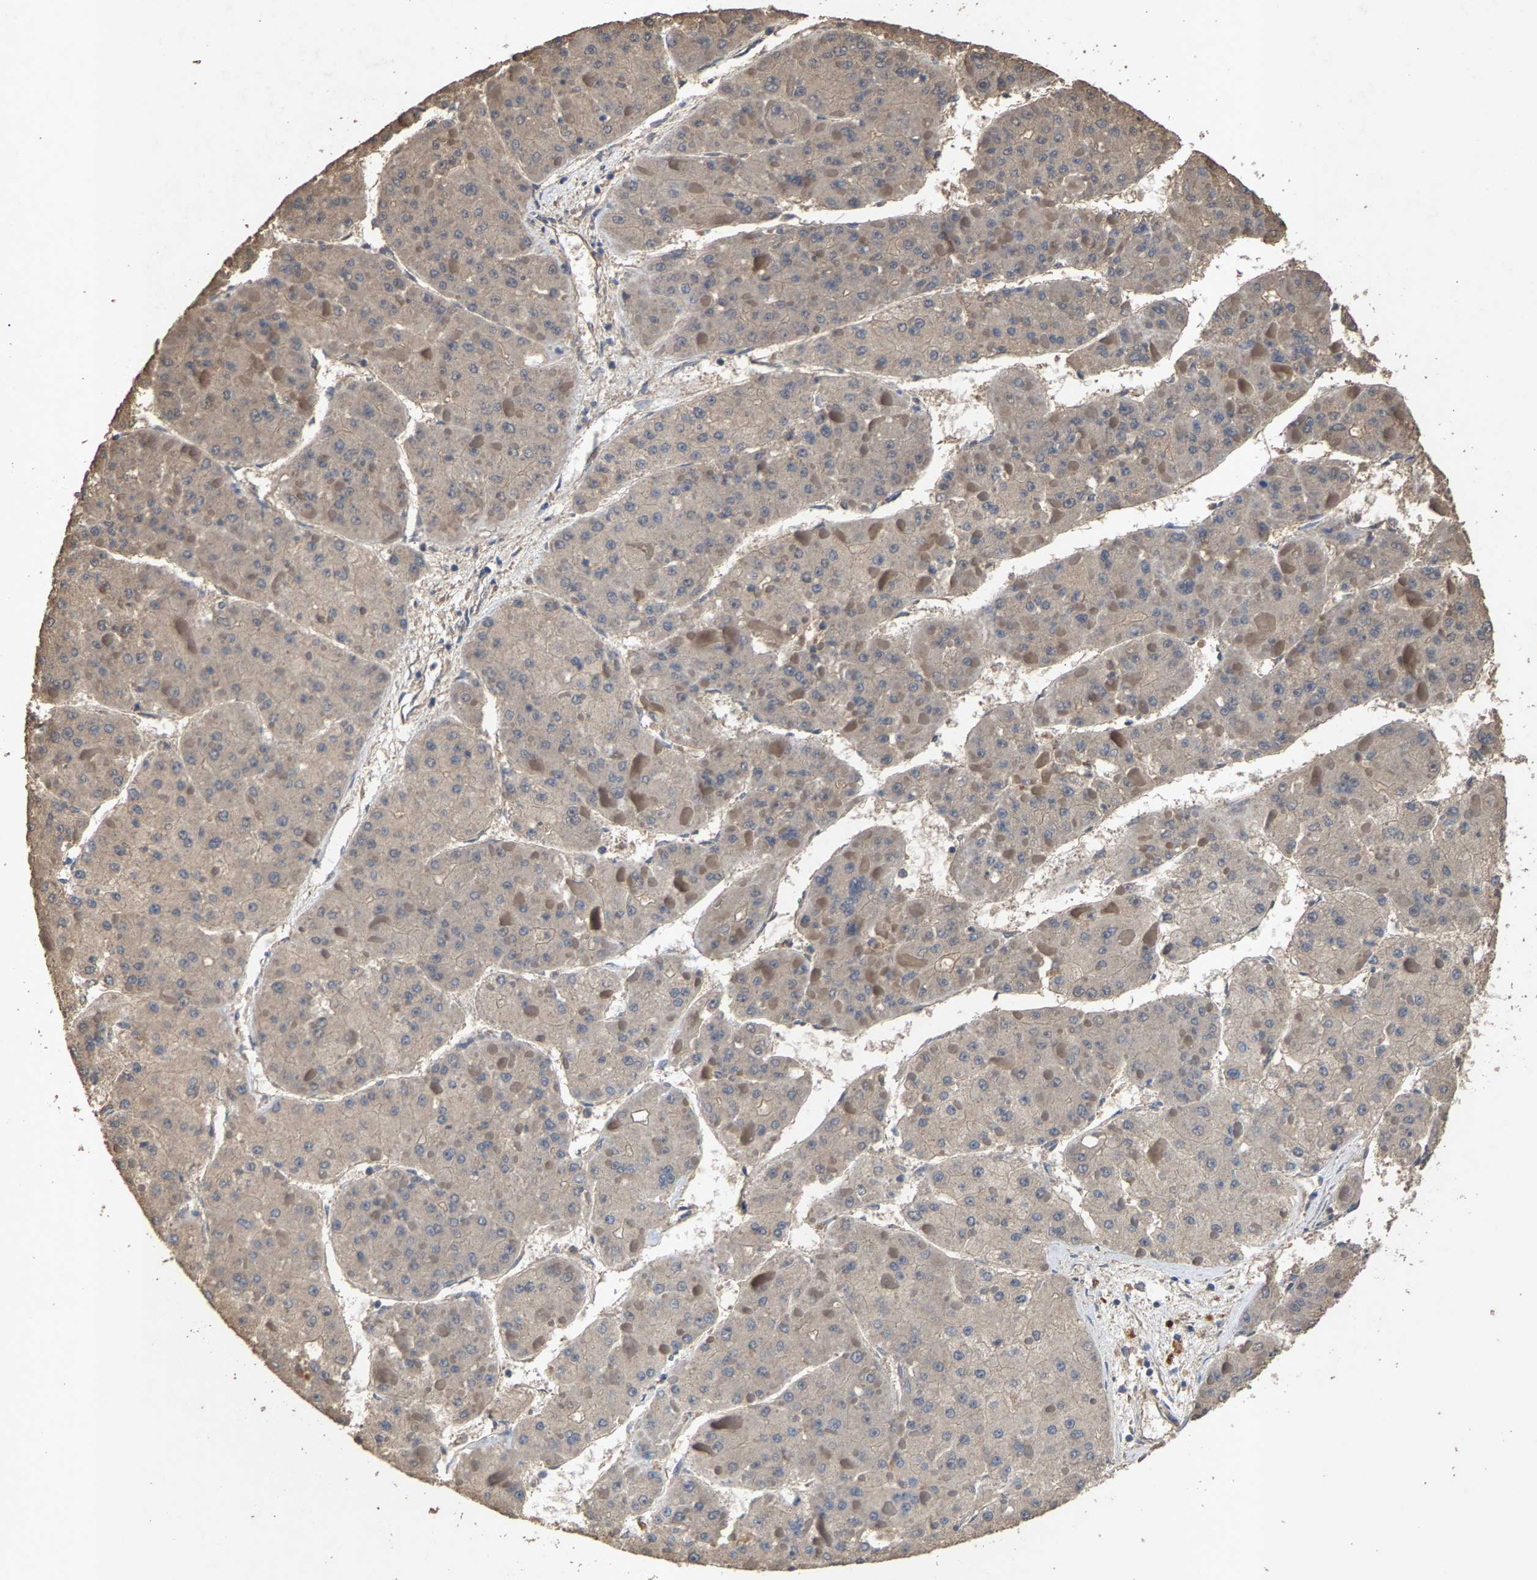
{"staining": {"intensity": "weak", "quantity": "<25%", "location": "cytoplasmic/membranous"}, "tissue": "liver cancer", "cell_type": "Tumor cells", "image_type": "cancer", "snomed": [{"axis": "morphology", "description": "Carcinoma, Hepatocellular, NOS"}, {"axis": "topography", "description": "Liver"}], "caption": "There is no significant positivity in tumor cells of hepatocellular carcinoma (liver).", "gene": "HTRA3", "patient": {"sex": "female", "age": 73}}